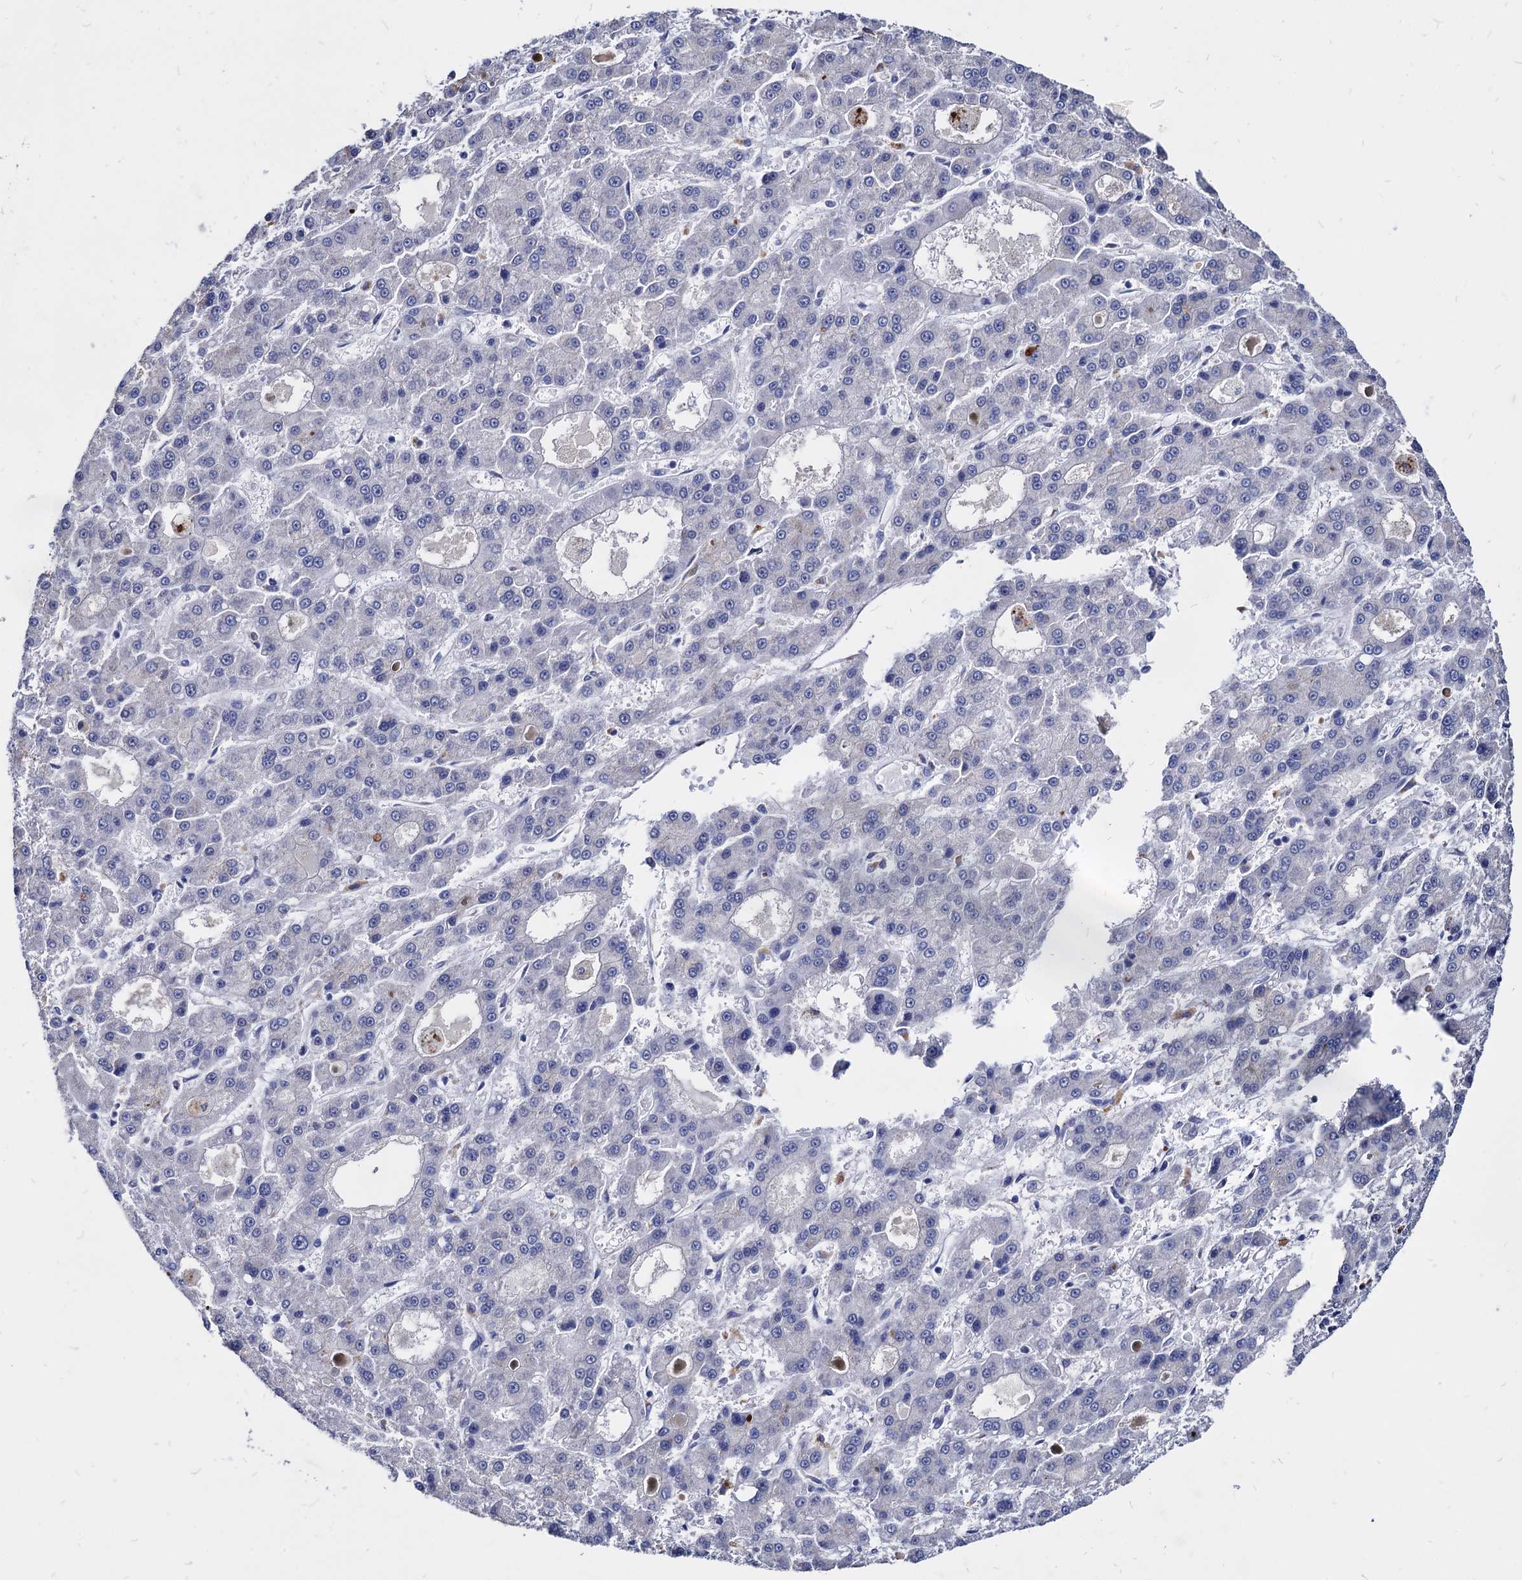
{"staining": {"intensity": "negative", "quantity": "none", "location": "none"}, "tissue": "liver cancer", "cell_type": "Tumor cells", "image_type": "cancer", "snomed": [{"axis": "morphology", "description": "Carcinoma, Hepatocellular, NOS"}, {"axis": "topography", "description": "Liver"}], "caption": "High power microscopy photomicrograph of an IHC micrograph of liver cancer (hepatocellular carcinoma), revealing no significant expression in tumor cells.", "gene": "ESD", "patient": {"sex": "male", "age": 70}}